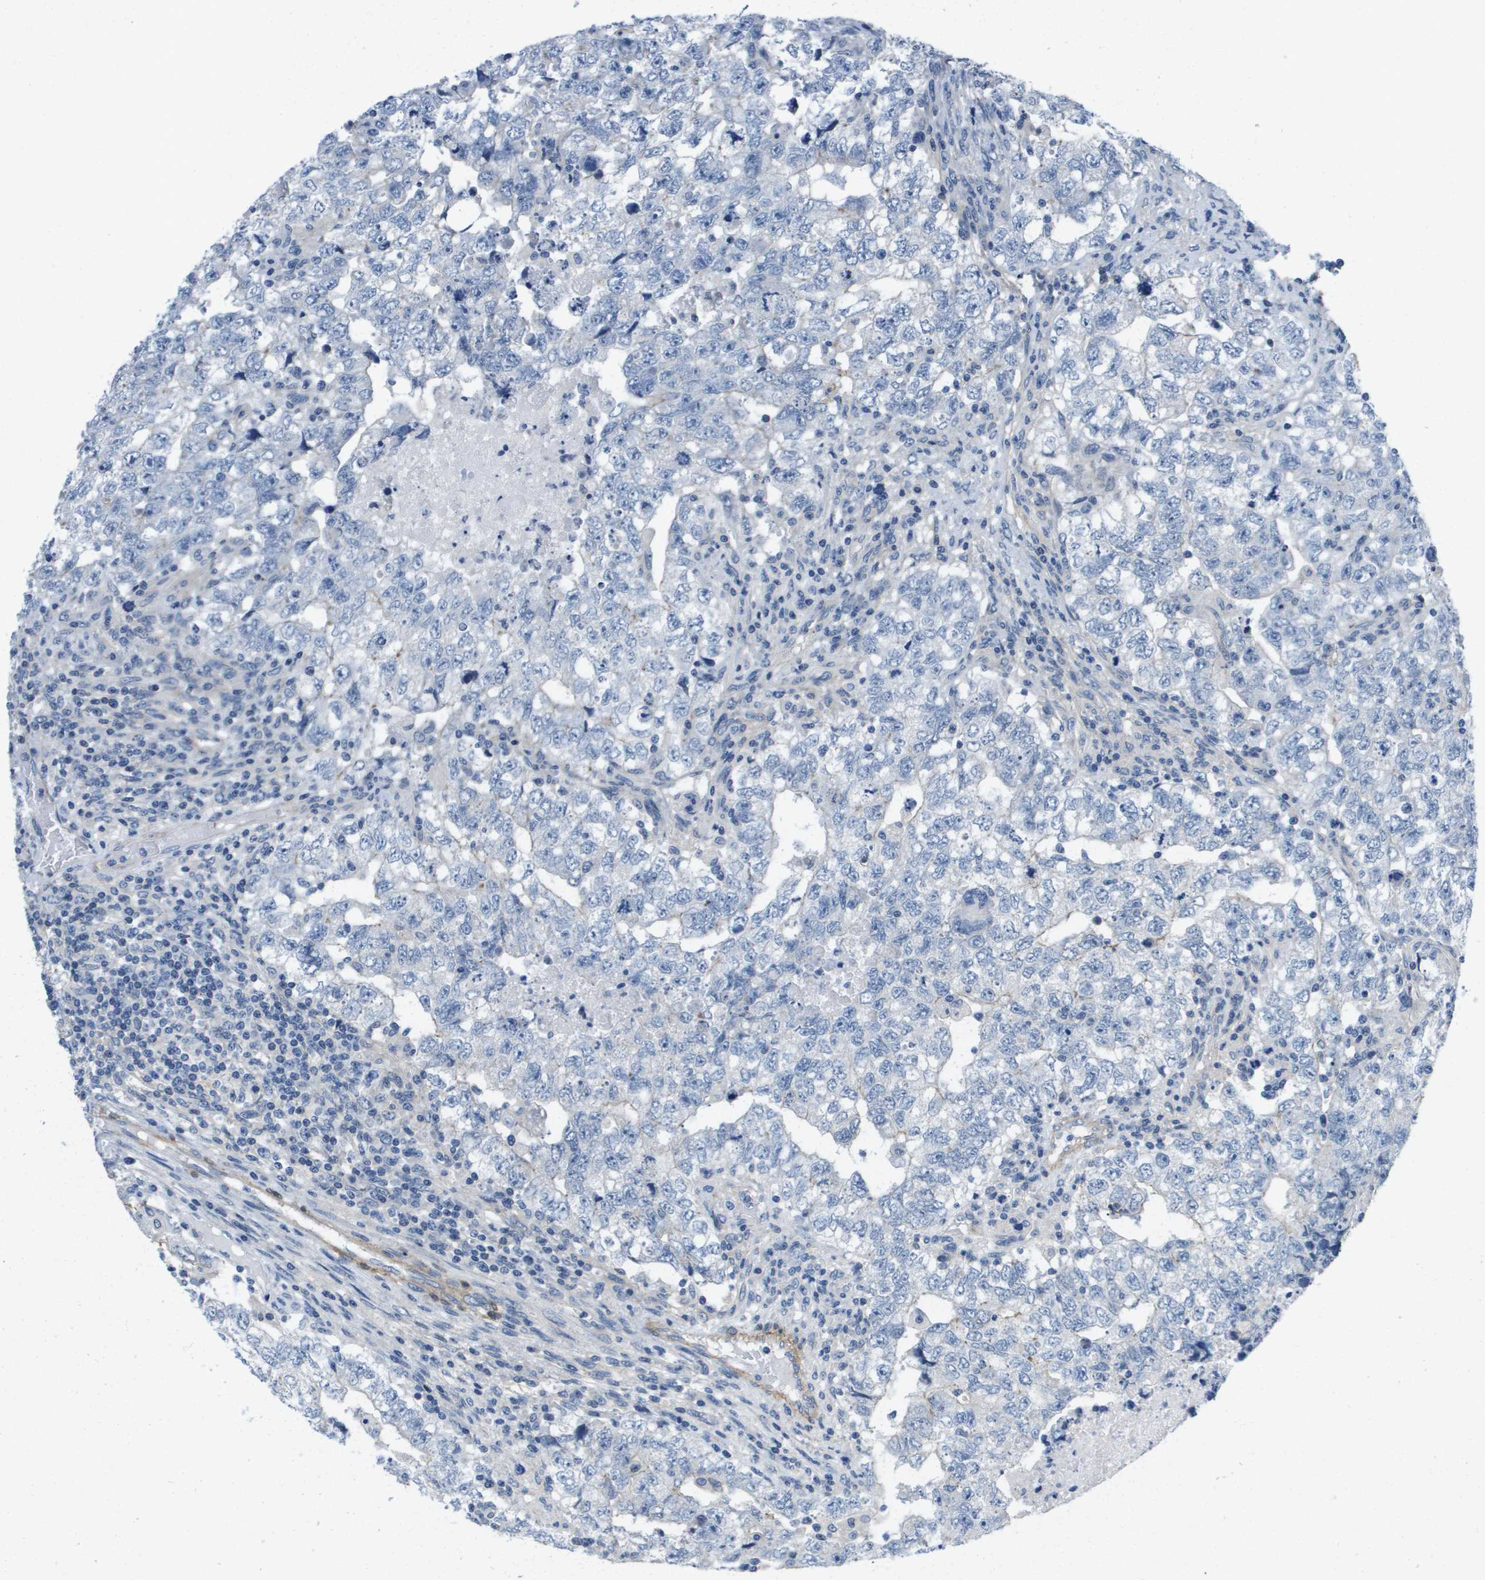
{"staining": {"intensity": "negative", "quantity": "none", "location": "none"}, "tissue": "testis cancer", "cell_type": "Tumor cells", "image_type": "cancer", "snomed": [{"axis": "morphology", "description": "Carcinoma, Embryonal, NOS"}, {"axis": "topography", "description": "Testis"}], "caption": "Human testis embryonal carcinoma stained for a protein using immunohistochemistry shows no expression in tumor cells.", "gene": "LPP", "patient": {"sex": "male", "age": 36}}